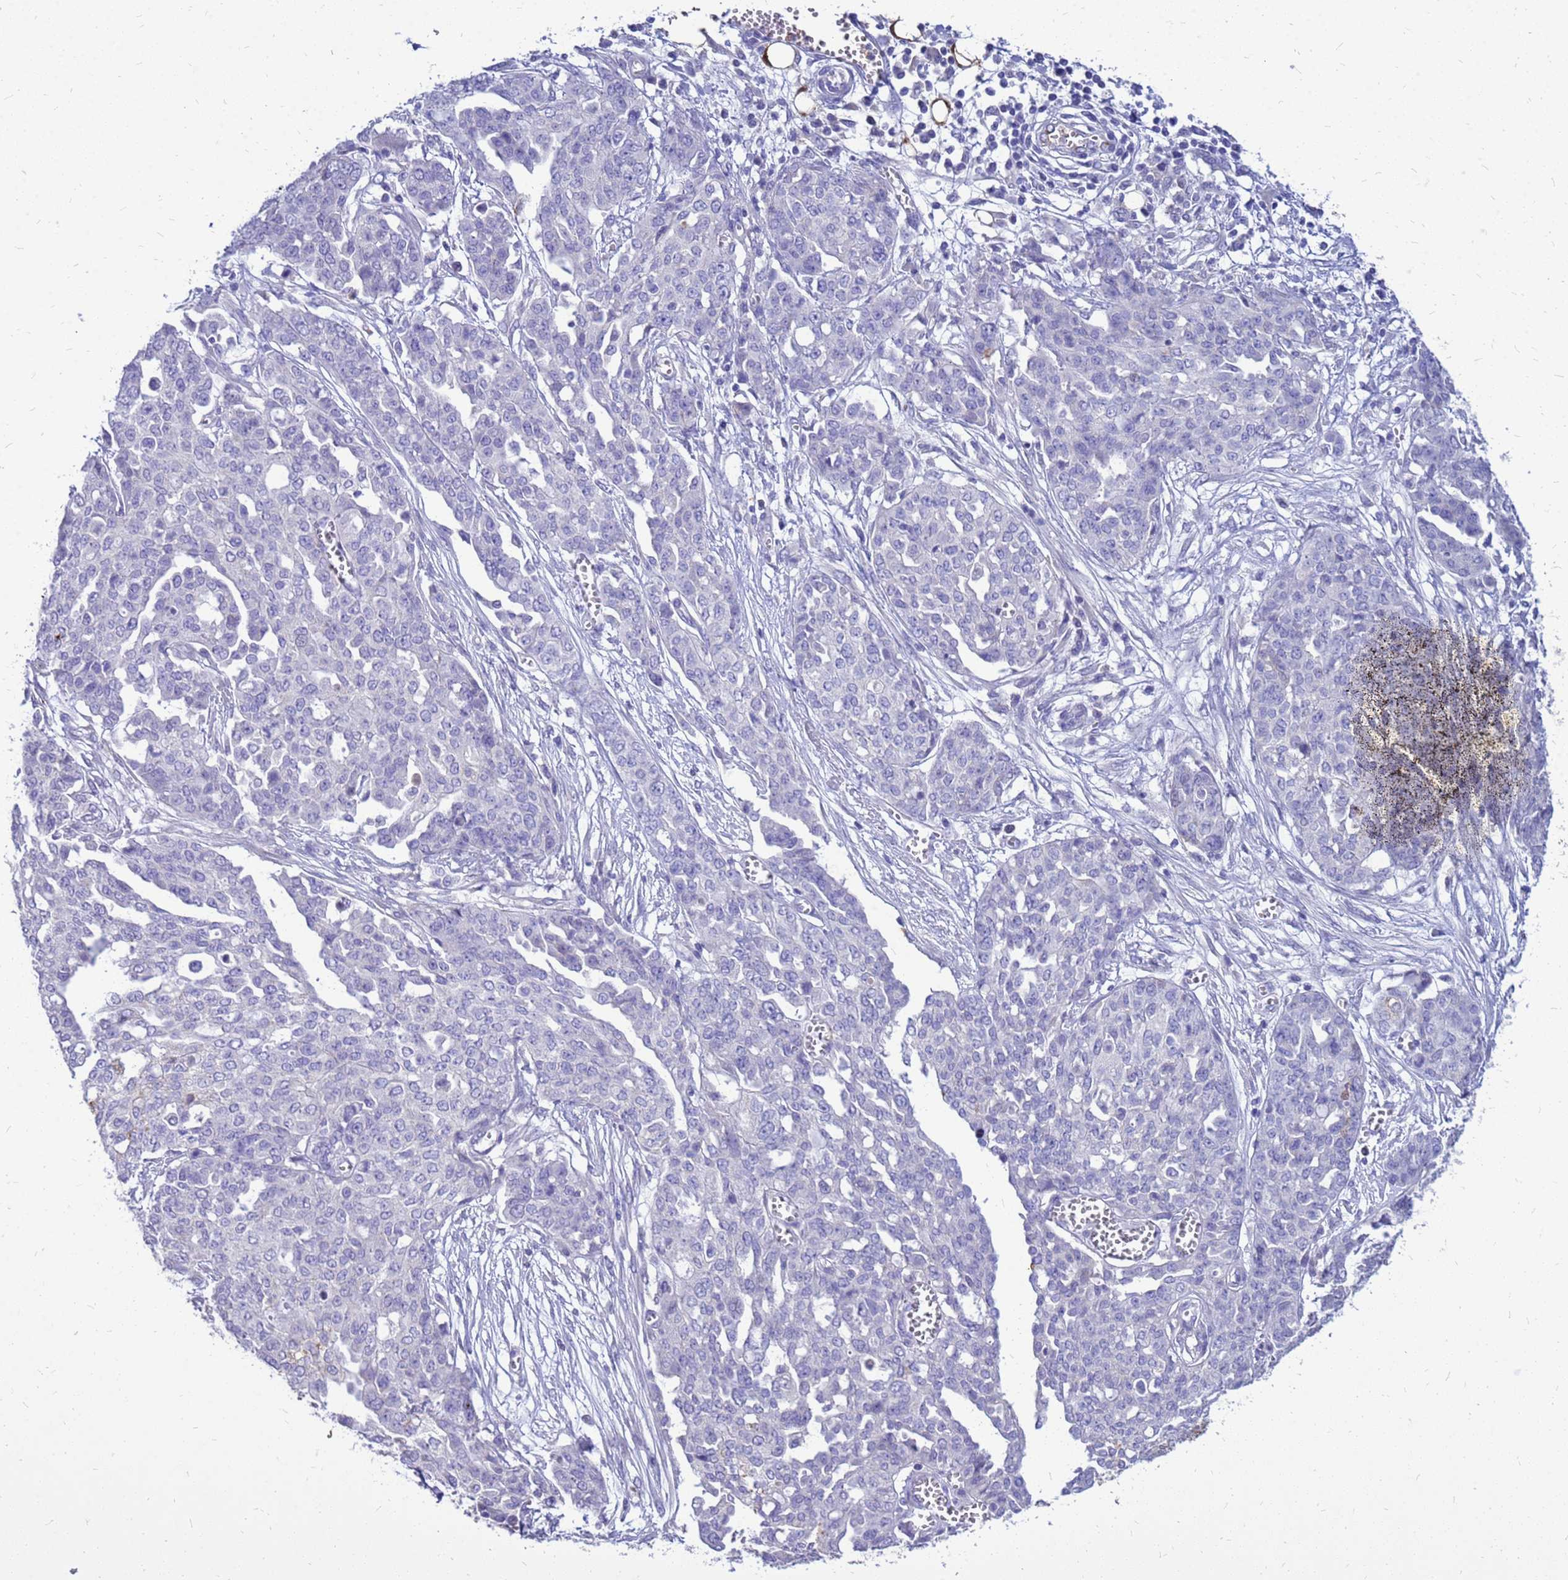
{"staining": {"intensity": "negative", "quantity": "none", "location": "none"}, "tissue": "ovarian cancer", "cell_type": "Tumor cells", "image_type": "cancer", "snomed": [{"axis": "morphology", "description": "Cystadenocarcinoma, serous, NOS"}, {"axis": "topography", "description": "Soft tissue"}, {"axis": "topography", "description": "Ovary"}], "caption": "This is a histopathology image of IHC staining of ovarian cancer, which shows no expression in tumor cells.", "gene": "AKR1C1", "patient": {"sex": "female", "age": 57}}